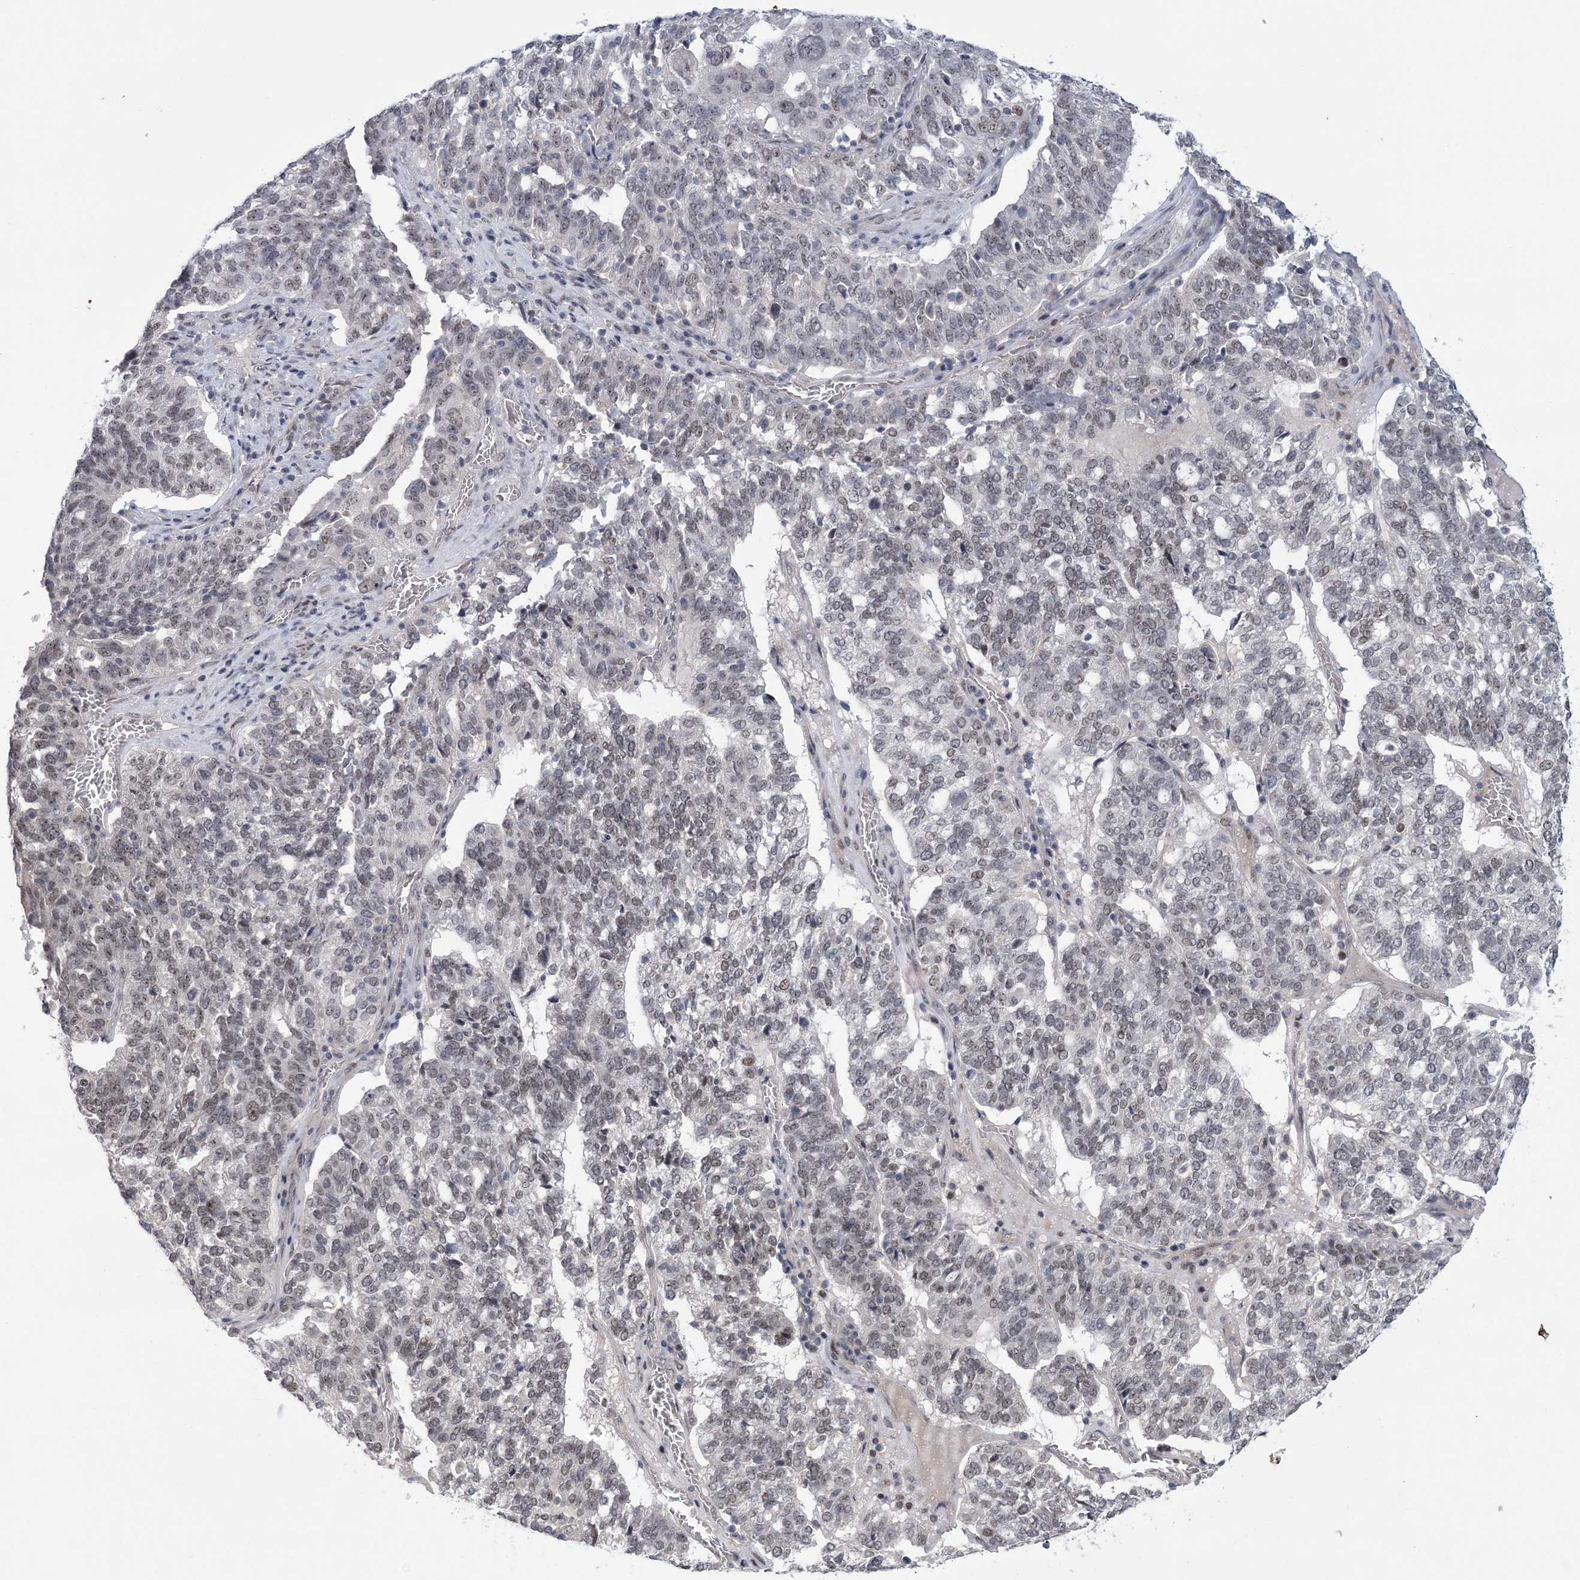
{"staining": {"intensity": "weak", "quantity": "25%-75%", "location": "nuclear"}, "tissue": "ovarian cancer", "cell_type": "Tumor cells", "image_type": "cancer", "snomed": [{"axis": "morphology", "description": "Cystadenocarcinoma, serous, NOS"}, {"axis": "topography", "description": "Ovary"}], "caption": "Ovarian serous cystadenocarcinoma stained for a protein (brown) reveals weak nuclear positive staining in about 25%-75% of tumor cells.", "gene": "HOMEZ", "patient": {"sex": "female", "age": 59}}